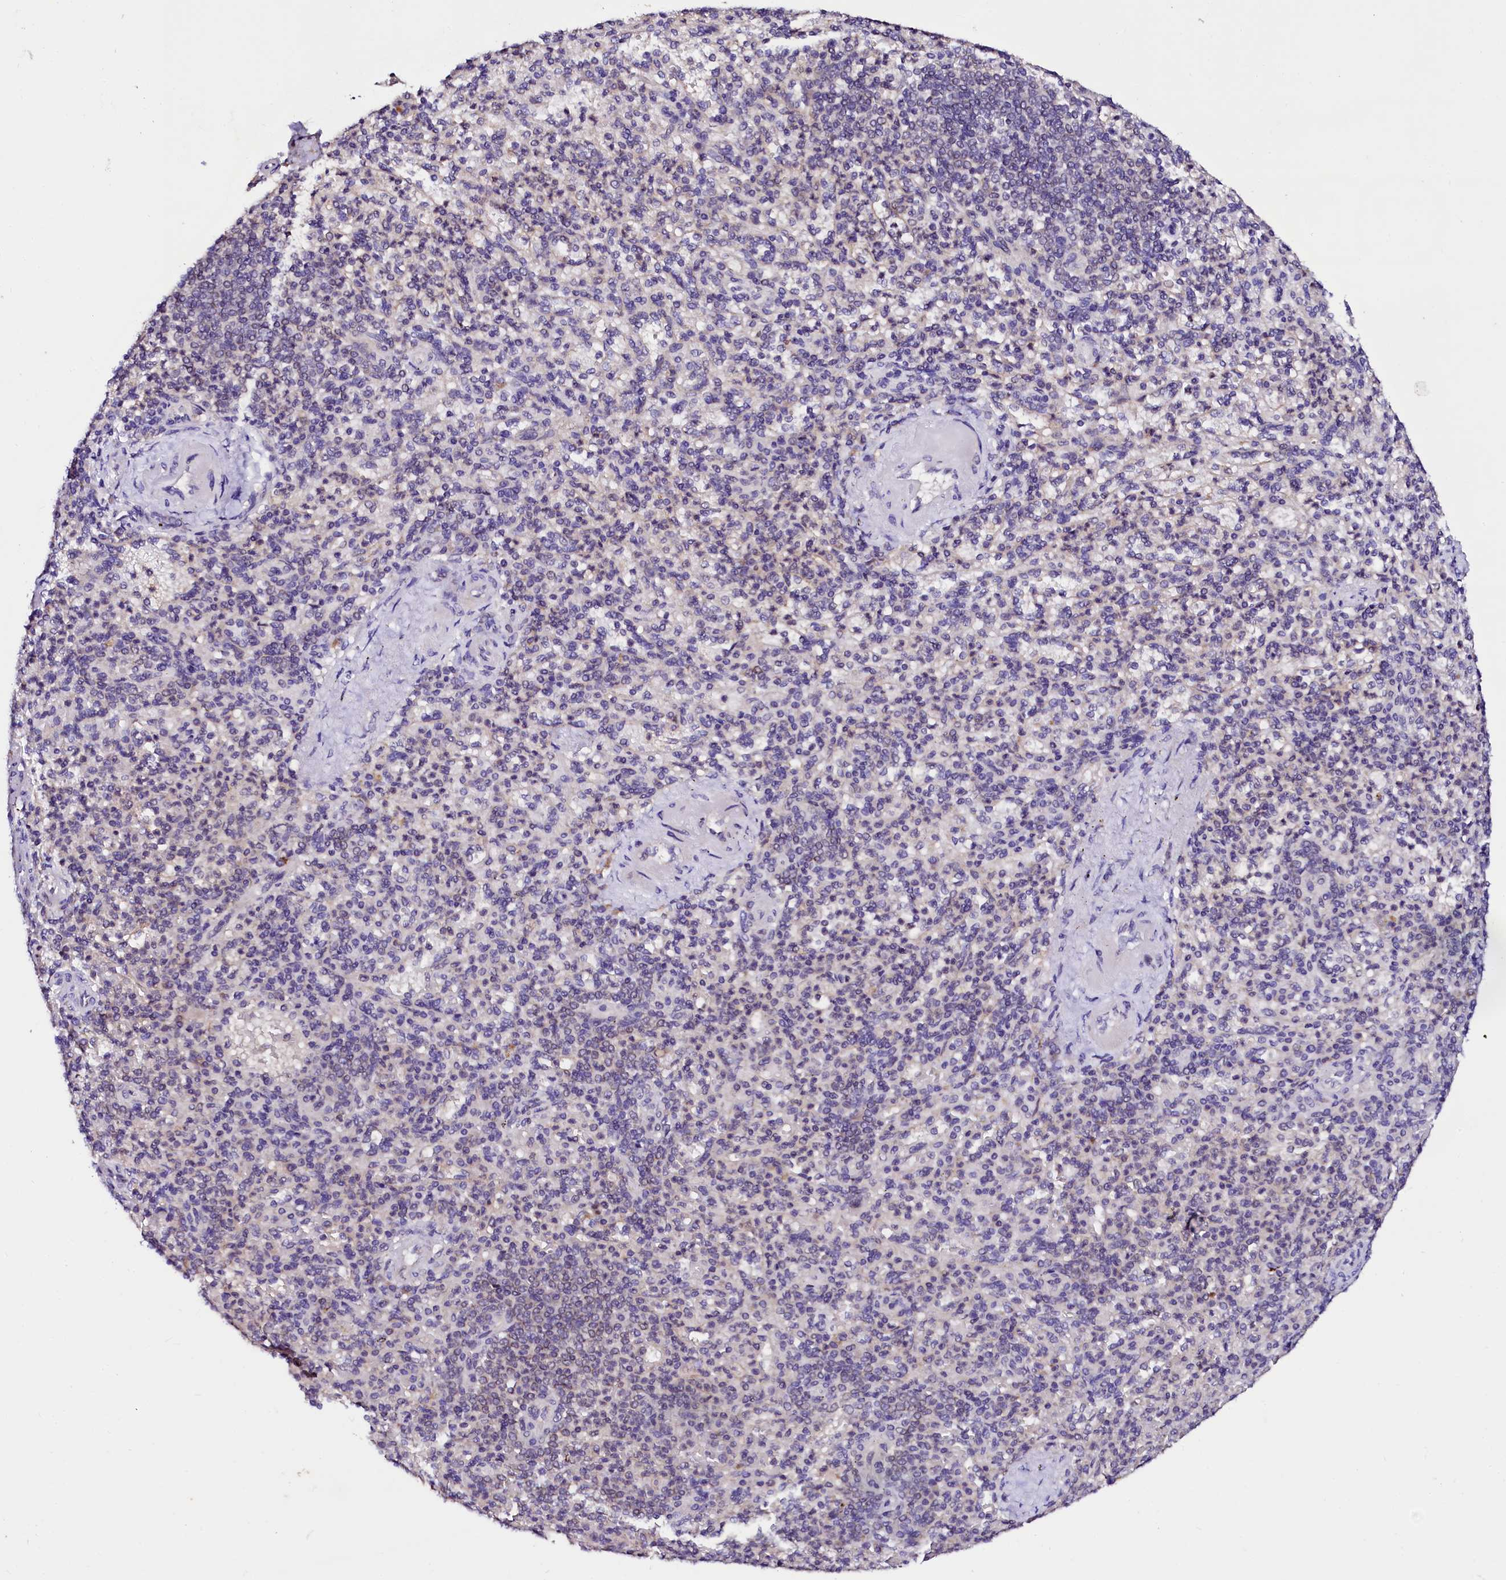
{"staining": {"intensity": "negative", "quantity": "none", "location": "none"}, "tissue": "spleen", "cell_type": "Cells in red pulp", "image_type": "normal", "snomed": [{"axis": "morphology", "description": "Normal tissue, NOS"}, {"axis": "topography", "description": "Spleen"}], "caption": "IHC micrograph of benign spleen stained for a protein (brown), which displays no staining in cells in red pulp.", "gene": "NALF1", "patient": {"sex": "female", "age": 74}}